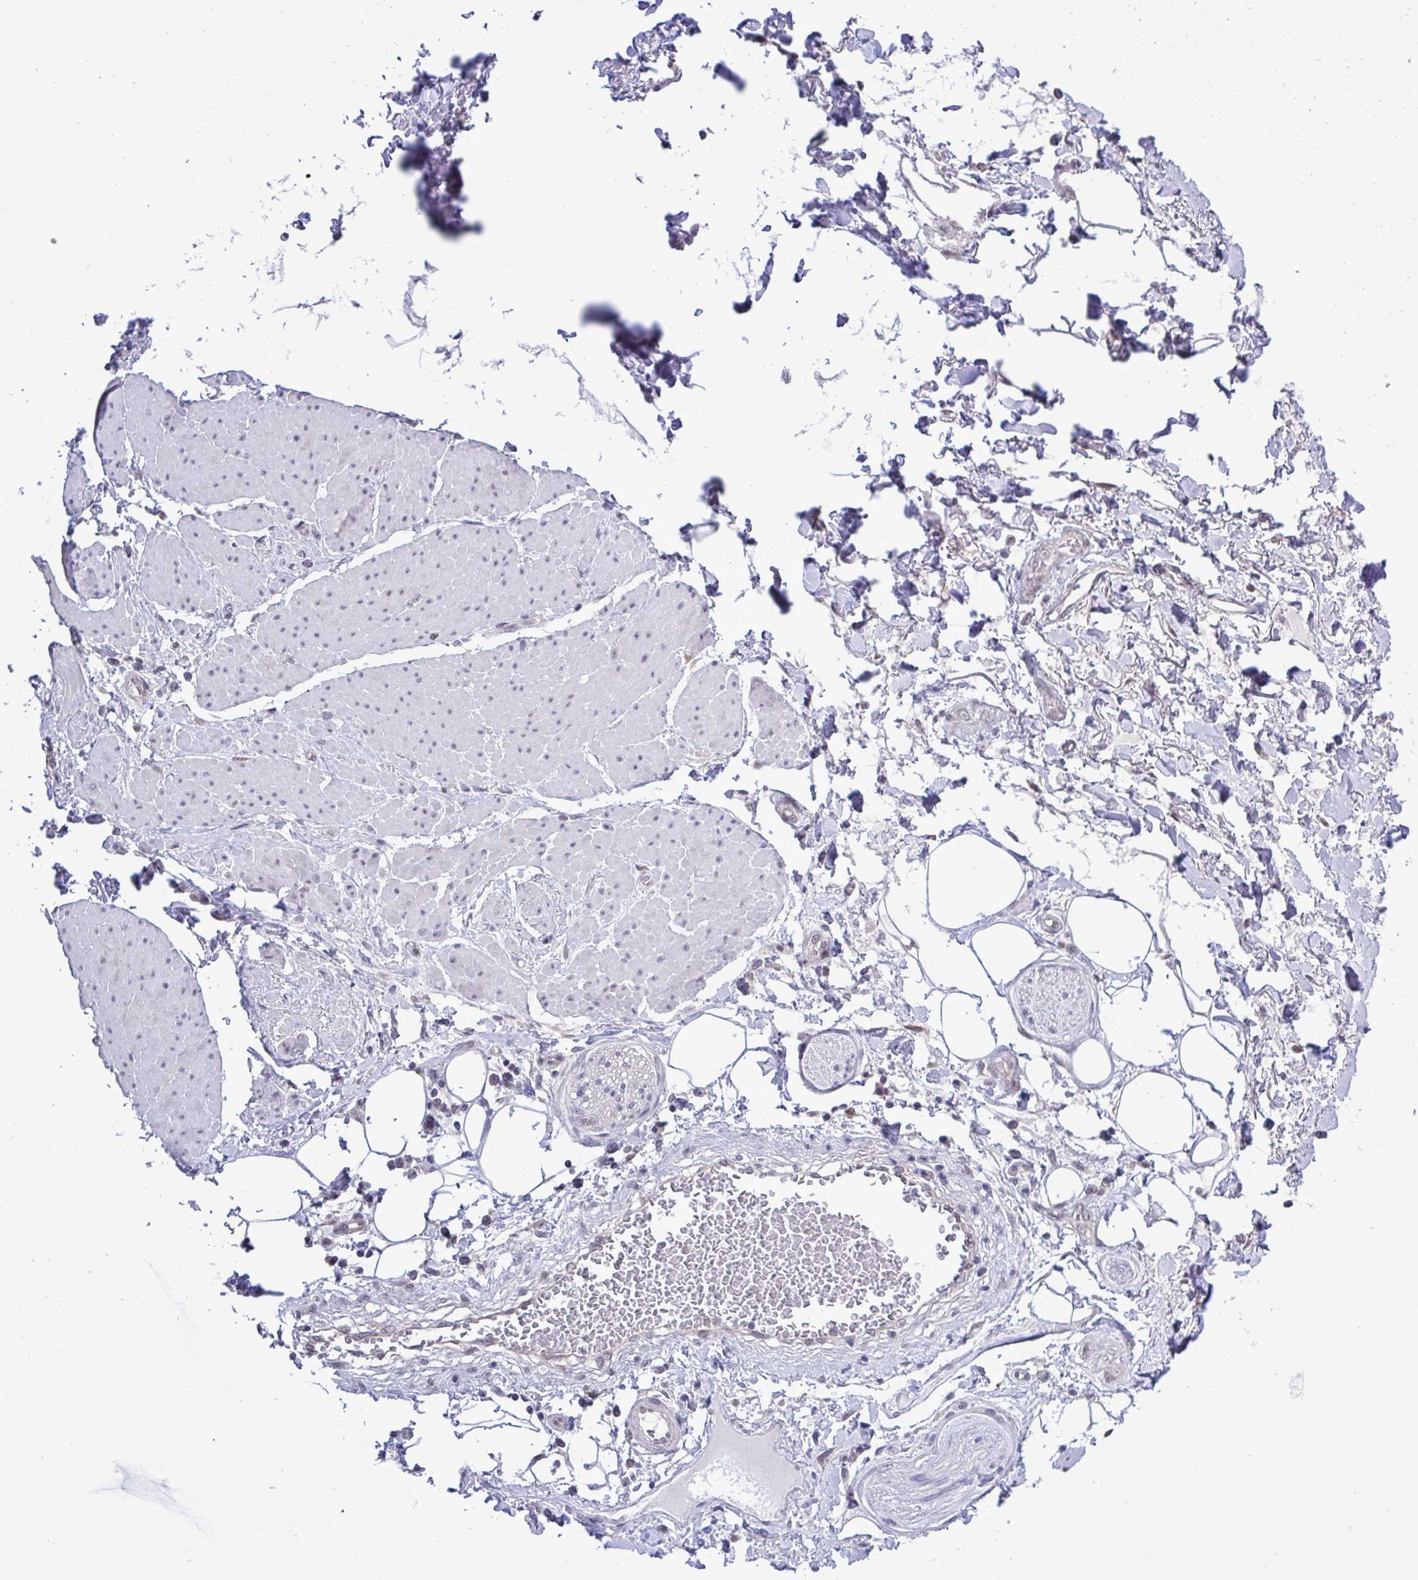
{"staining": {"intensity": "negative", "quantity": "none", "location": "none"}, "tissue": "adipose tissue", "cell_type": "Adipocytes", "image_type": "normal", "snomed": [{"axis": "morphology", "description": "Normal tissue, NOS"}, {"axis": "topography", "description": "Vagina"}, {"axis": "topography", "description": "Peripheral nerve tissue"}], "caption": "DAB immunohistochemical staining of benign human adipose tissue displays no significant staining in adipocytes. Nuclei are stained in blue.", "gene": "ZNF444", "patient": {"sex": "female", "age": 71}}